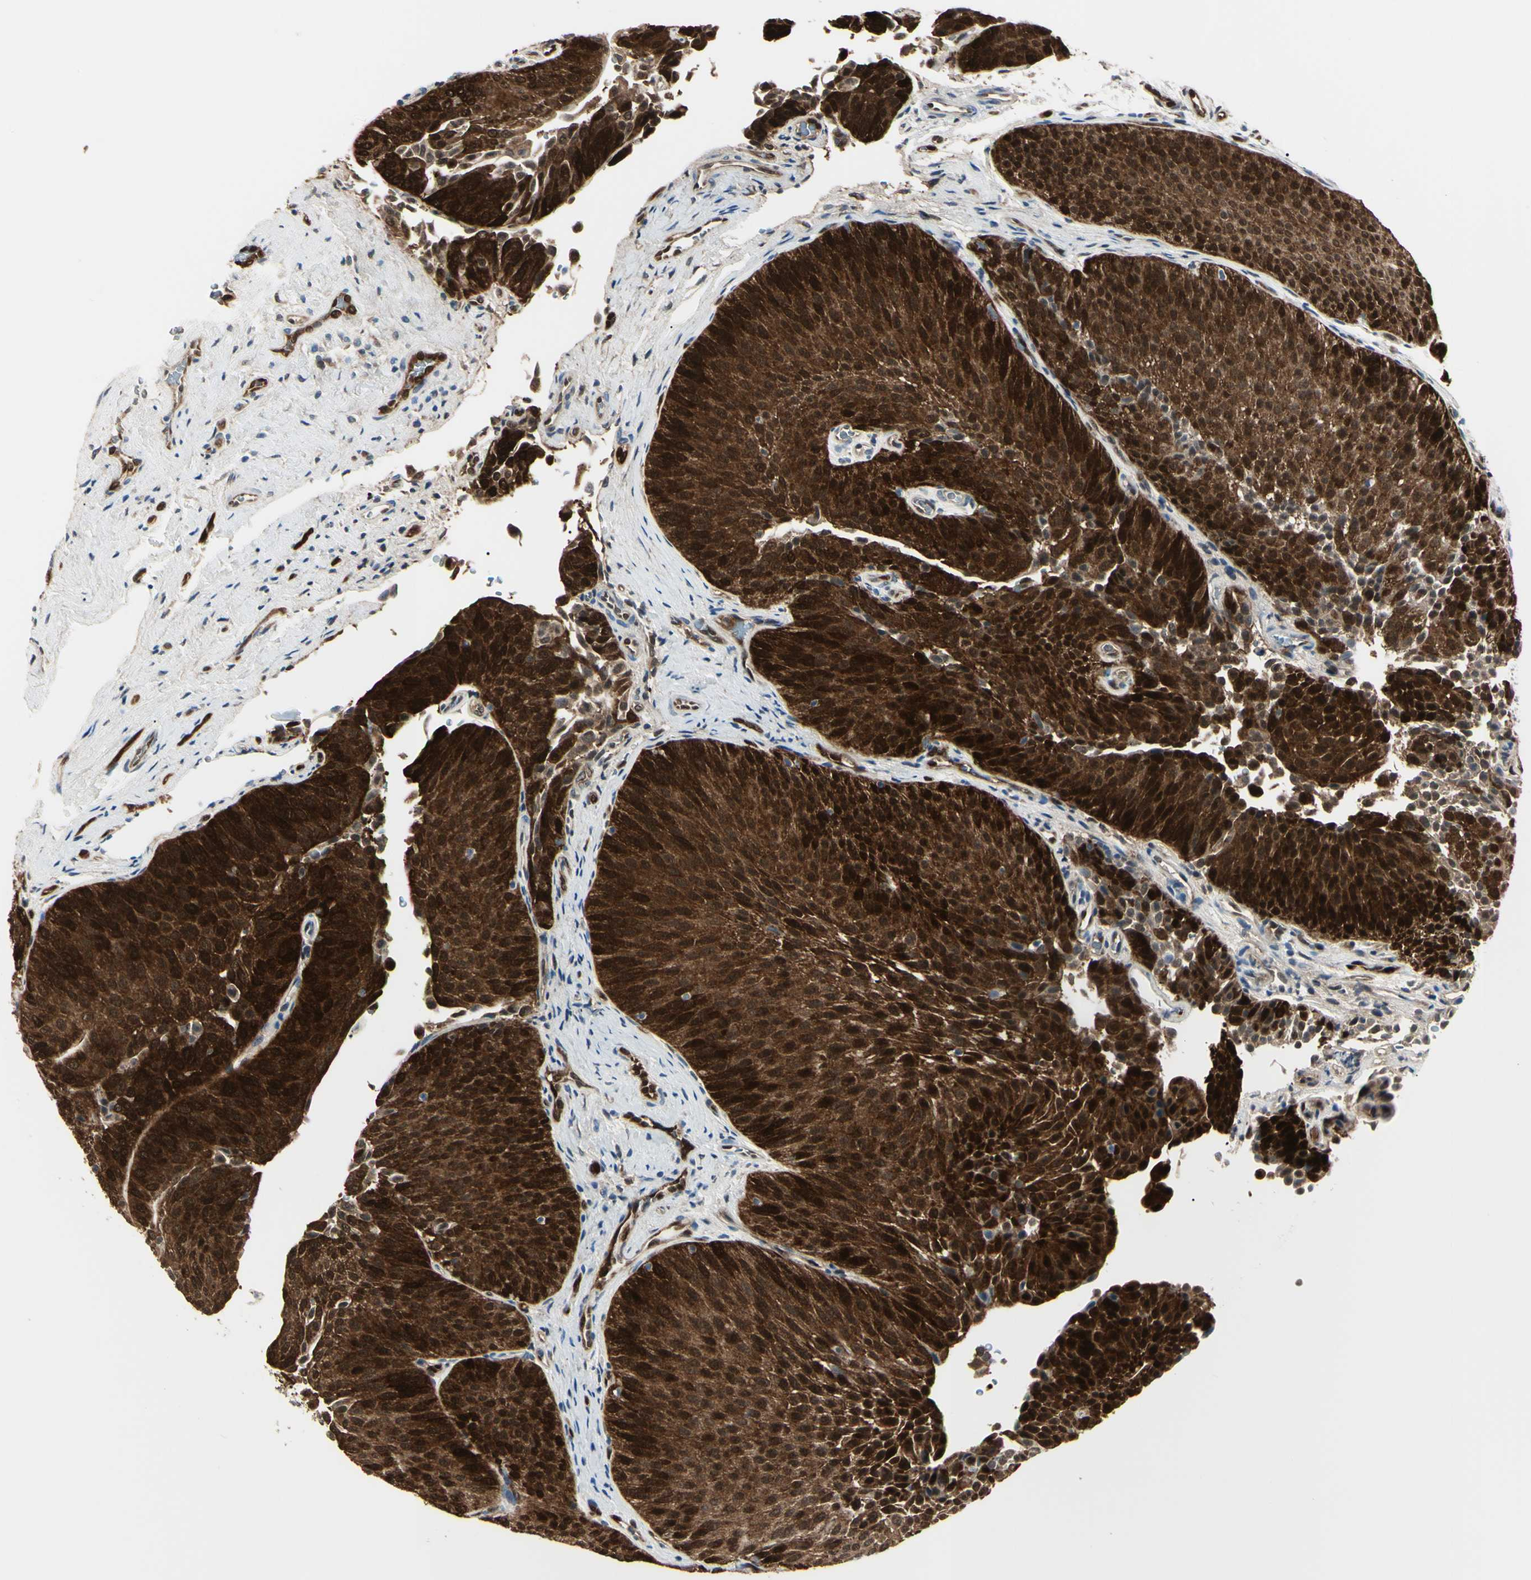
{"staining": {"intensity": "strong", "quantity": ">75%", "location": "cytoplasmic/membranous,nuclear"}, "tissue": "urothelial cancer", "cell_type": "Tumor cells", "image_type": "cancer", "snomed": [{"axis": "morphology", "description": "Urothelial carcinoma, Low grade"}, {"axis": "topography", "description": "Urinary bladder"}], "caption": "Immunohistochemical staining of human low-grade urothelial carcinoma exhibits high levels of strong cytoplasmic/membranous and nuclear expression in approximately >75% of tumor cells.", "gene": "AKR1C3", "patient": {"sex": "female", "age": 60}}